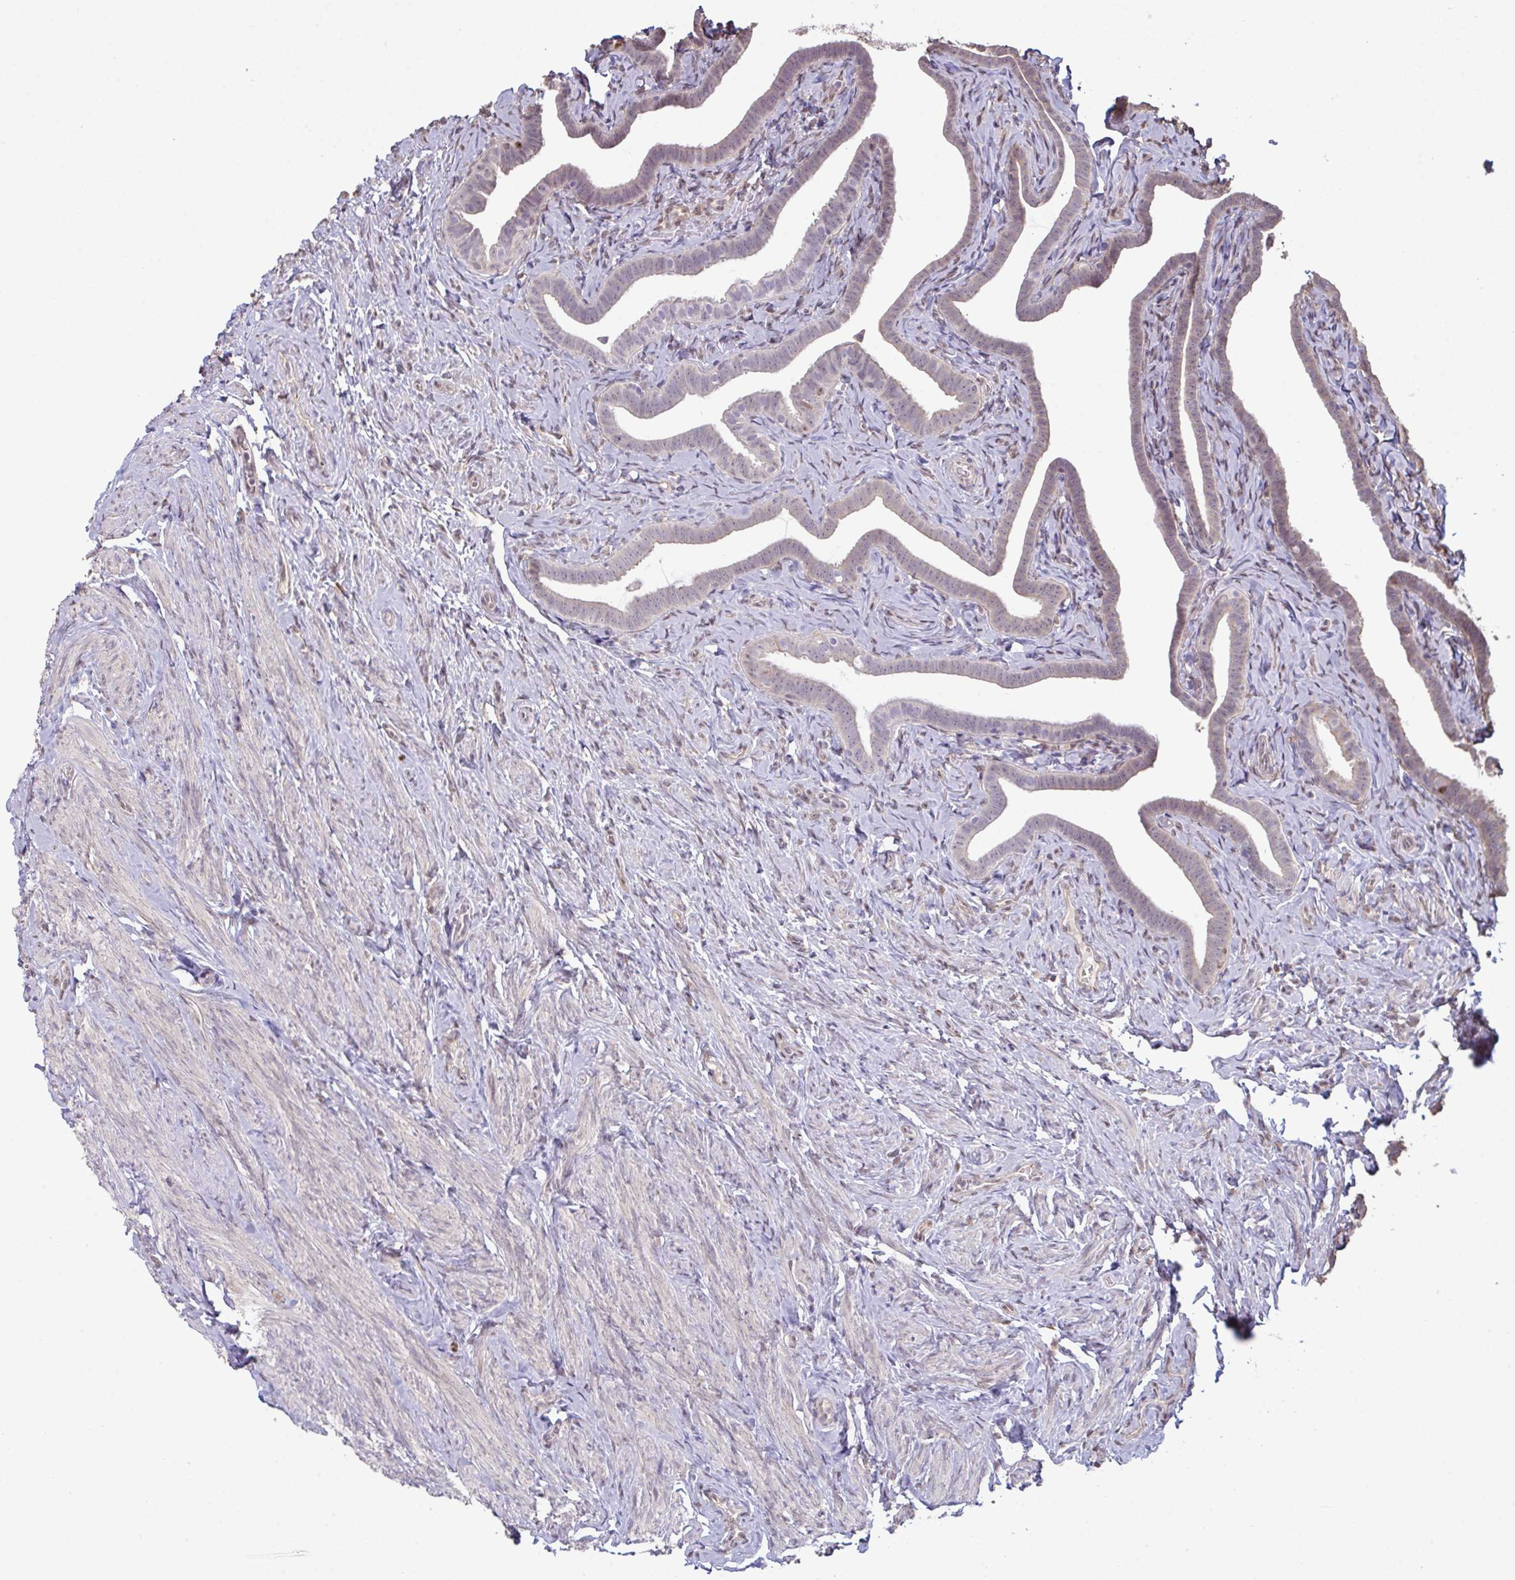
{"staining": {"intensity": "negative", "quantity": "none", "location": "none"}, "tissue": "fallopian tube", "cell_type": "Glandular cells", "image_type": "normal", "snomed": [{"axis": "morphology", "description": "Normal tissue, NOS"}, {"axis": "topography", "description": "Fallopian tube"}], "caption": "This is an immunohistochemistry micrograph of benign fallopian tube. There is no staining in glandular cells.", "gene": "SETD7", "patient": {"sex": "female", "age": 69}}